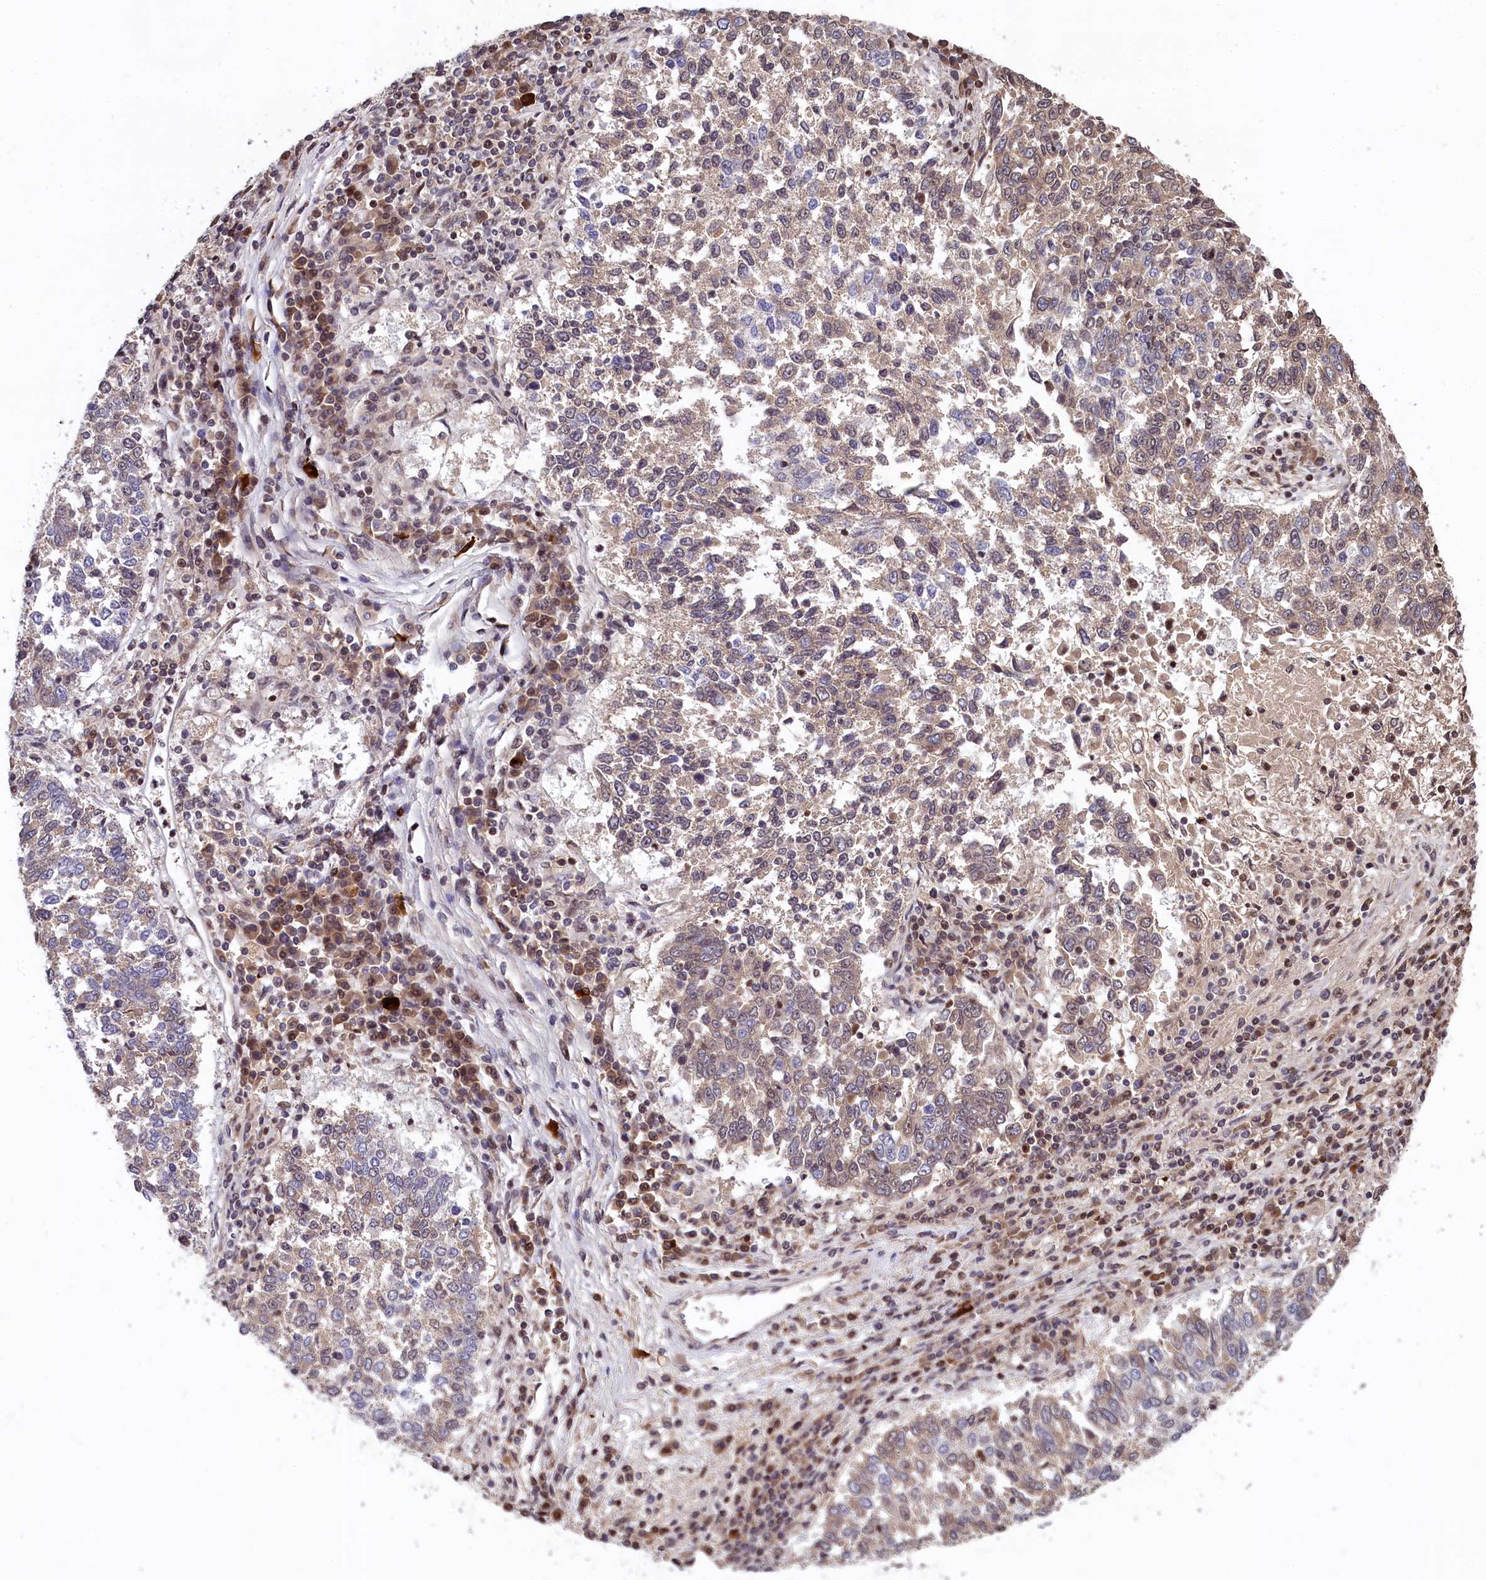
{"staining": {"intensity": "weak", "quantity": ">75%", "location": "cytoplasmic/membranous"}, "tissue": "lung cancer", "cell_type": "Tumor cells", "image_type": "cancer", "snomed": [{"axis": "morphology", "description": "Squamous cell carcinoma, NOS"}, {"axis": "topography", "description": "Lung"}], "caption": "Immunohistochemistry photomicrograph of neoplastic tissue: human lung cancer stained using immunohistochemistry (IHC) reveals low levels of weak protein expression localized specifically in the cytoplasmic/membranous of tumor cells, appearing as a cytoplasmic/membranous brown color.", "gene": "FAM217B", "patient": {"sex": "male", "age": 73}}